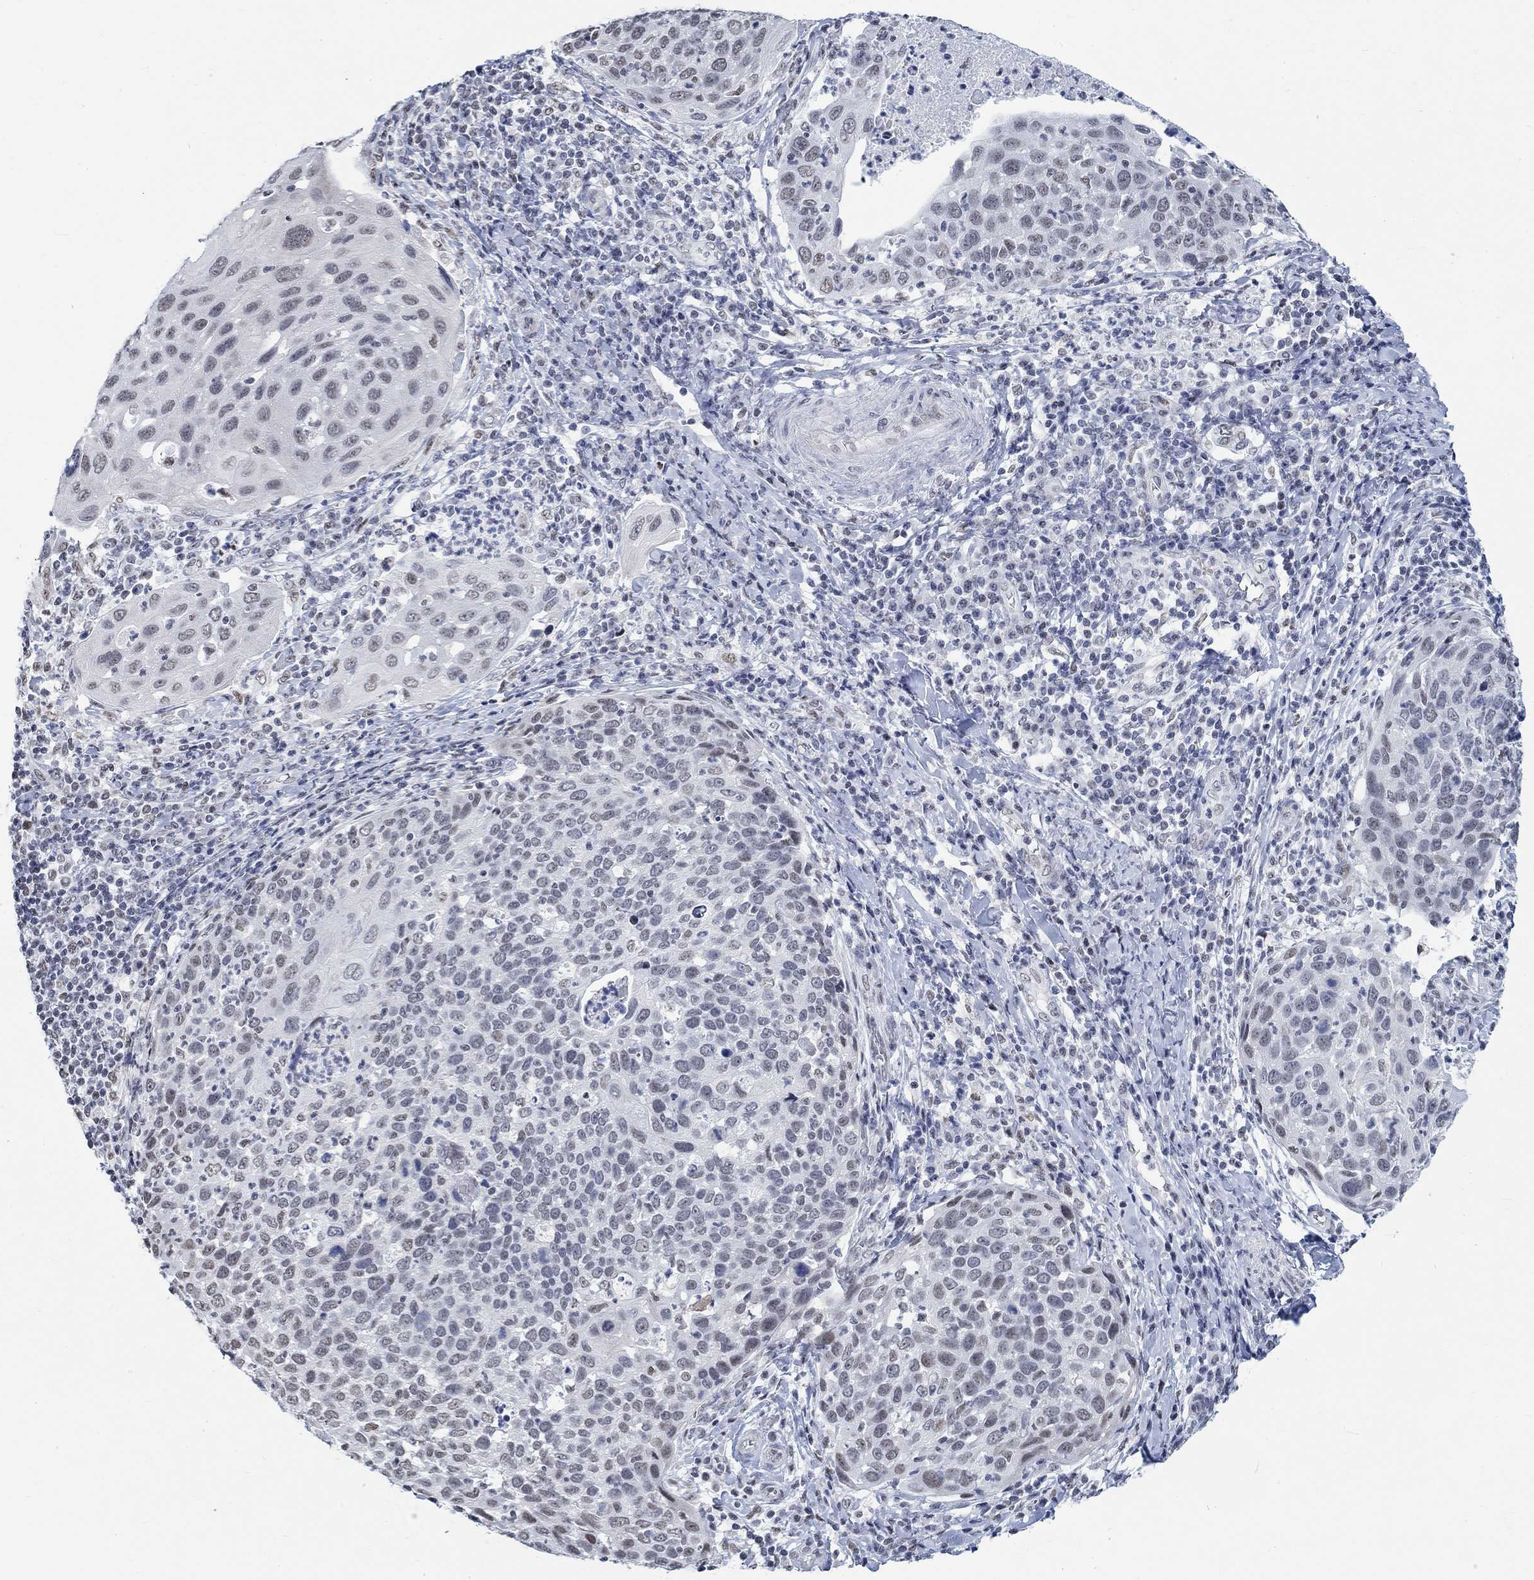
{"staining": {"intensity": "negative", "quantity": "none", "location": "none"}, "tissue": "cervical cancer", "cell_type": "Tumor cells", "image_type": "cancer", "snomed": [{"axis": "morphology", "description": "Squamous cell carcinoma, NOS"}, {"axis": "topography", "description": "Cervix"}], "caption": "Cervical cancer stained for a protein using immunohistochemistry (IHC) demonstrates no expression tumor cells.", "gene": "KCNH8", "patient": {"sex": "female", "age": 54}}